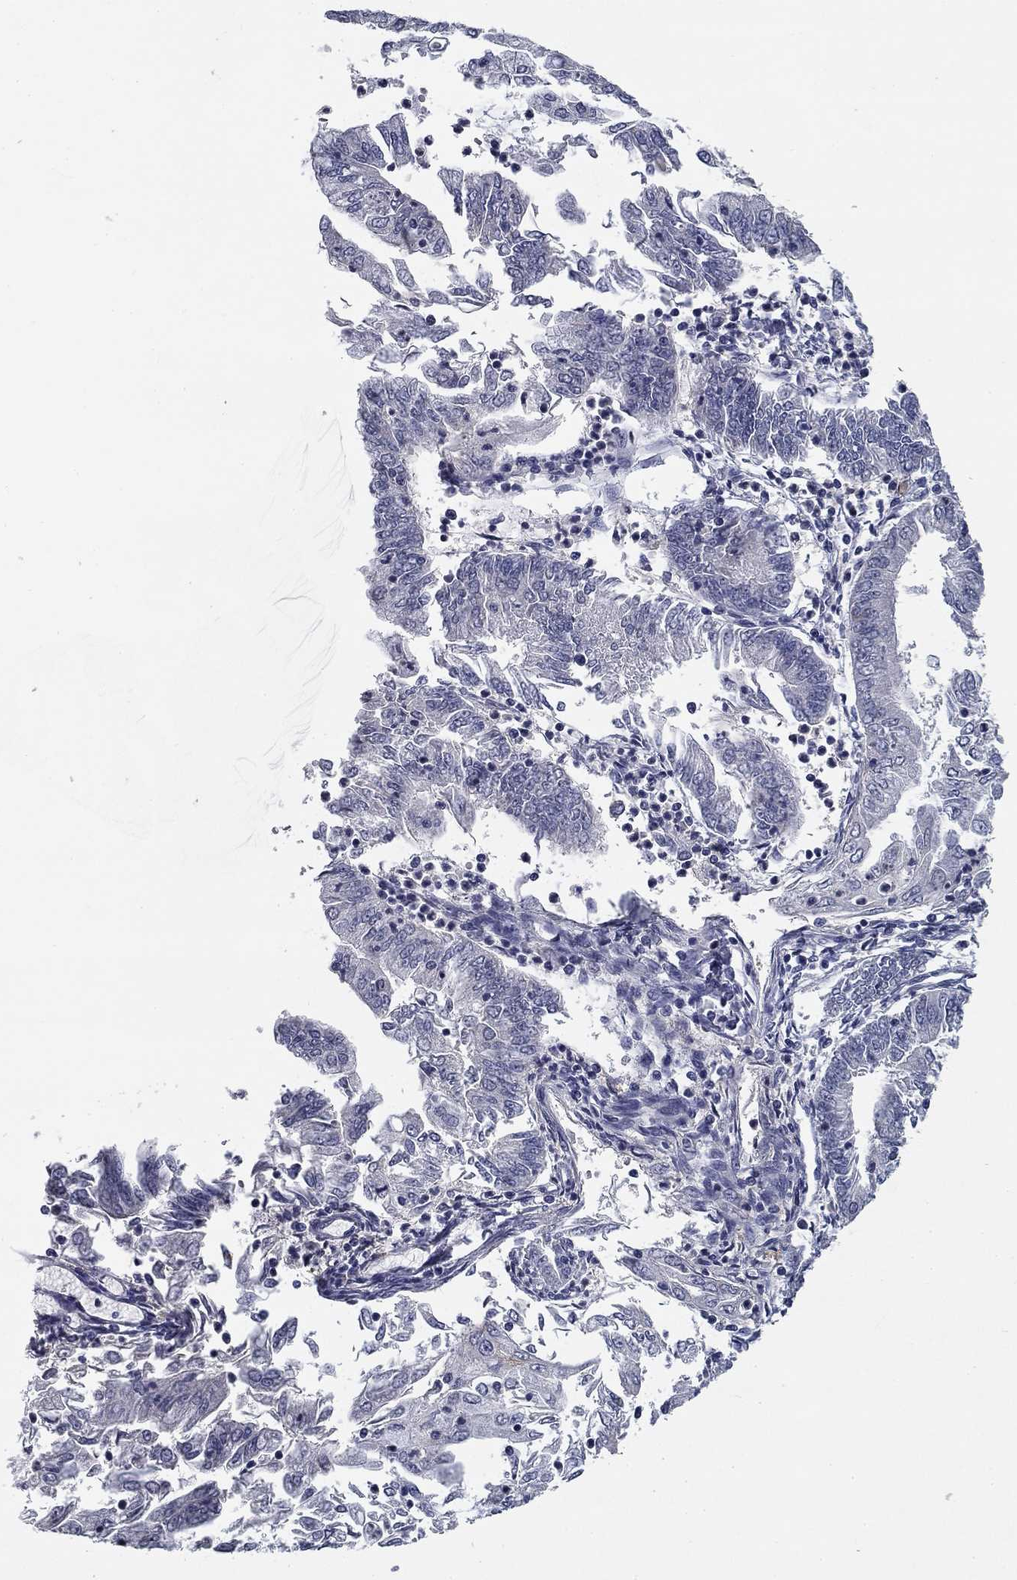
{"staining": {"intensity": "negative", "quantity": "none", "location": "none"}, "tissue": "endometrial cancer", "cell_type": "Tumor cells", "image_type": "cancer", "snomed": [{"axis": "morphology", "description": "Adenocarcinoma, NOS"}, {"axis": "topography", "description": "Endometrium"}], "caption": "A high-resolution image shows immunohistochemistry (IHC) staining of endometrial adenocarcinoma, which exhibits no significant positivity in tumor cells. (Immunohistochemistry (ihc), brightfield microscopy, high magnification).", "gene": "CD274", "patient": {"sex": "female", "age": 55}}